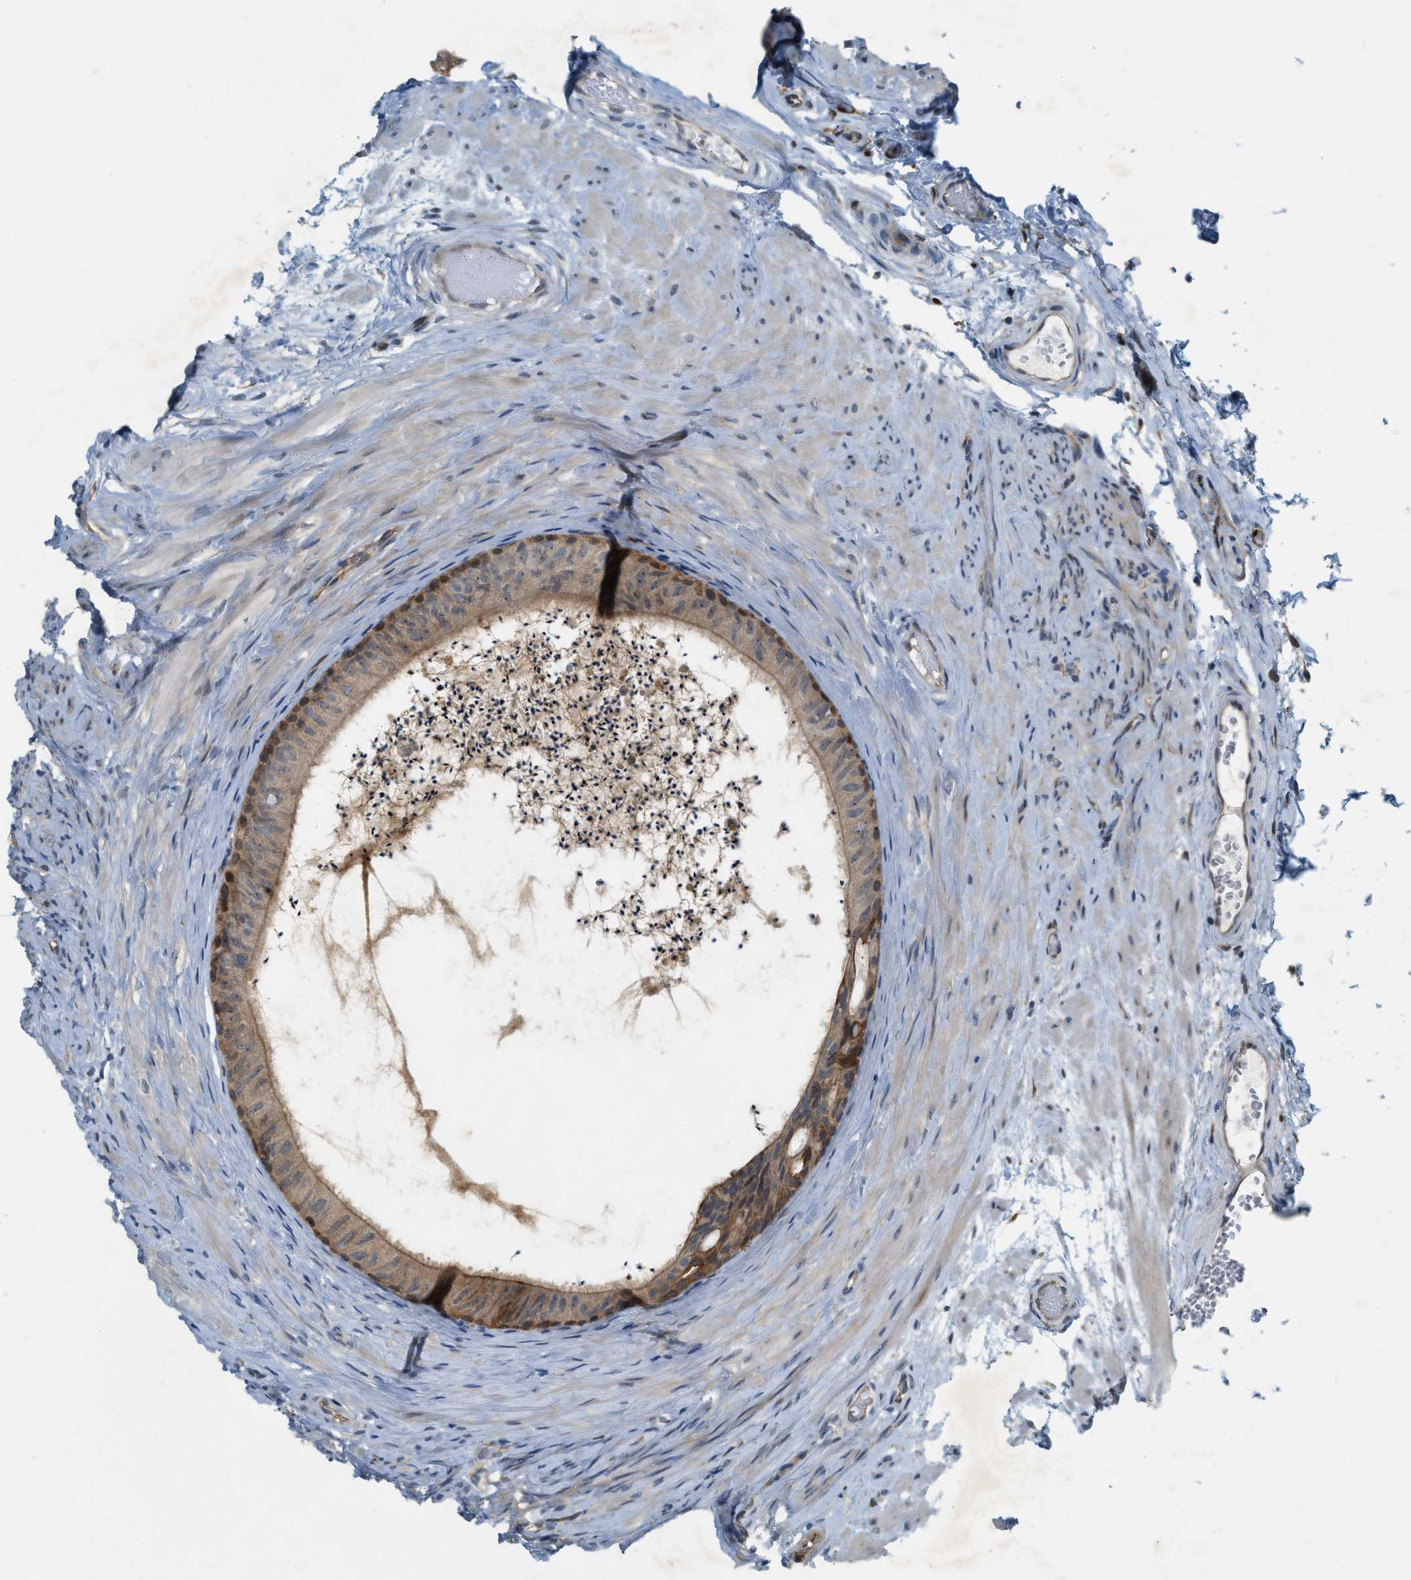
{"staining": {"intensity": "moderate", "quantity": ">75%", "location": "cytoplasmic/membranous"}, "tissue": "epididymis", "cell_type": "Glandular cells", "image_type": "normal", "snomed": [{"axis": "morphology", "description": "Normal tissue, NOS"}, {"axis": "topography", "description": "Epididymis"}], "caption": "Approximately >75% of glandular cells in unremarkable human epididymis show moderate cytoplasmic/membranous protein expression as visualized by brown immunohistochemical staining.", "gene": "PDCL3", "patient": {"sex": "male", "age": 56}}